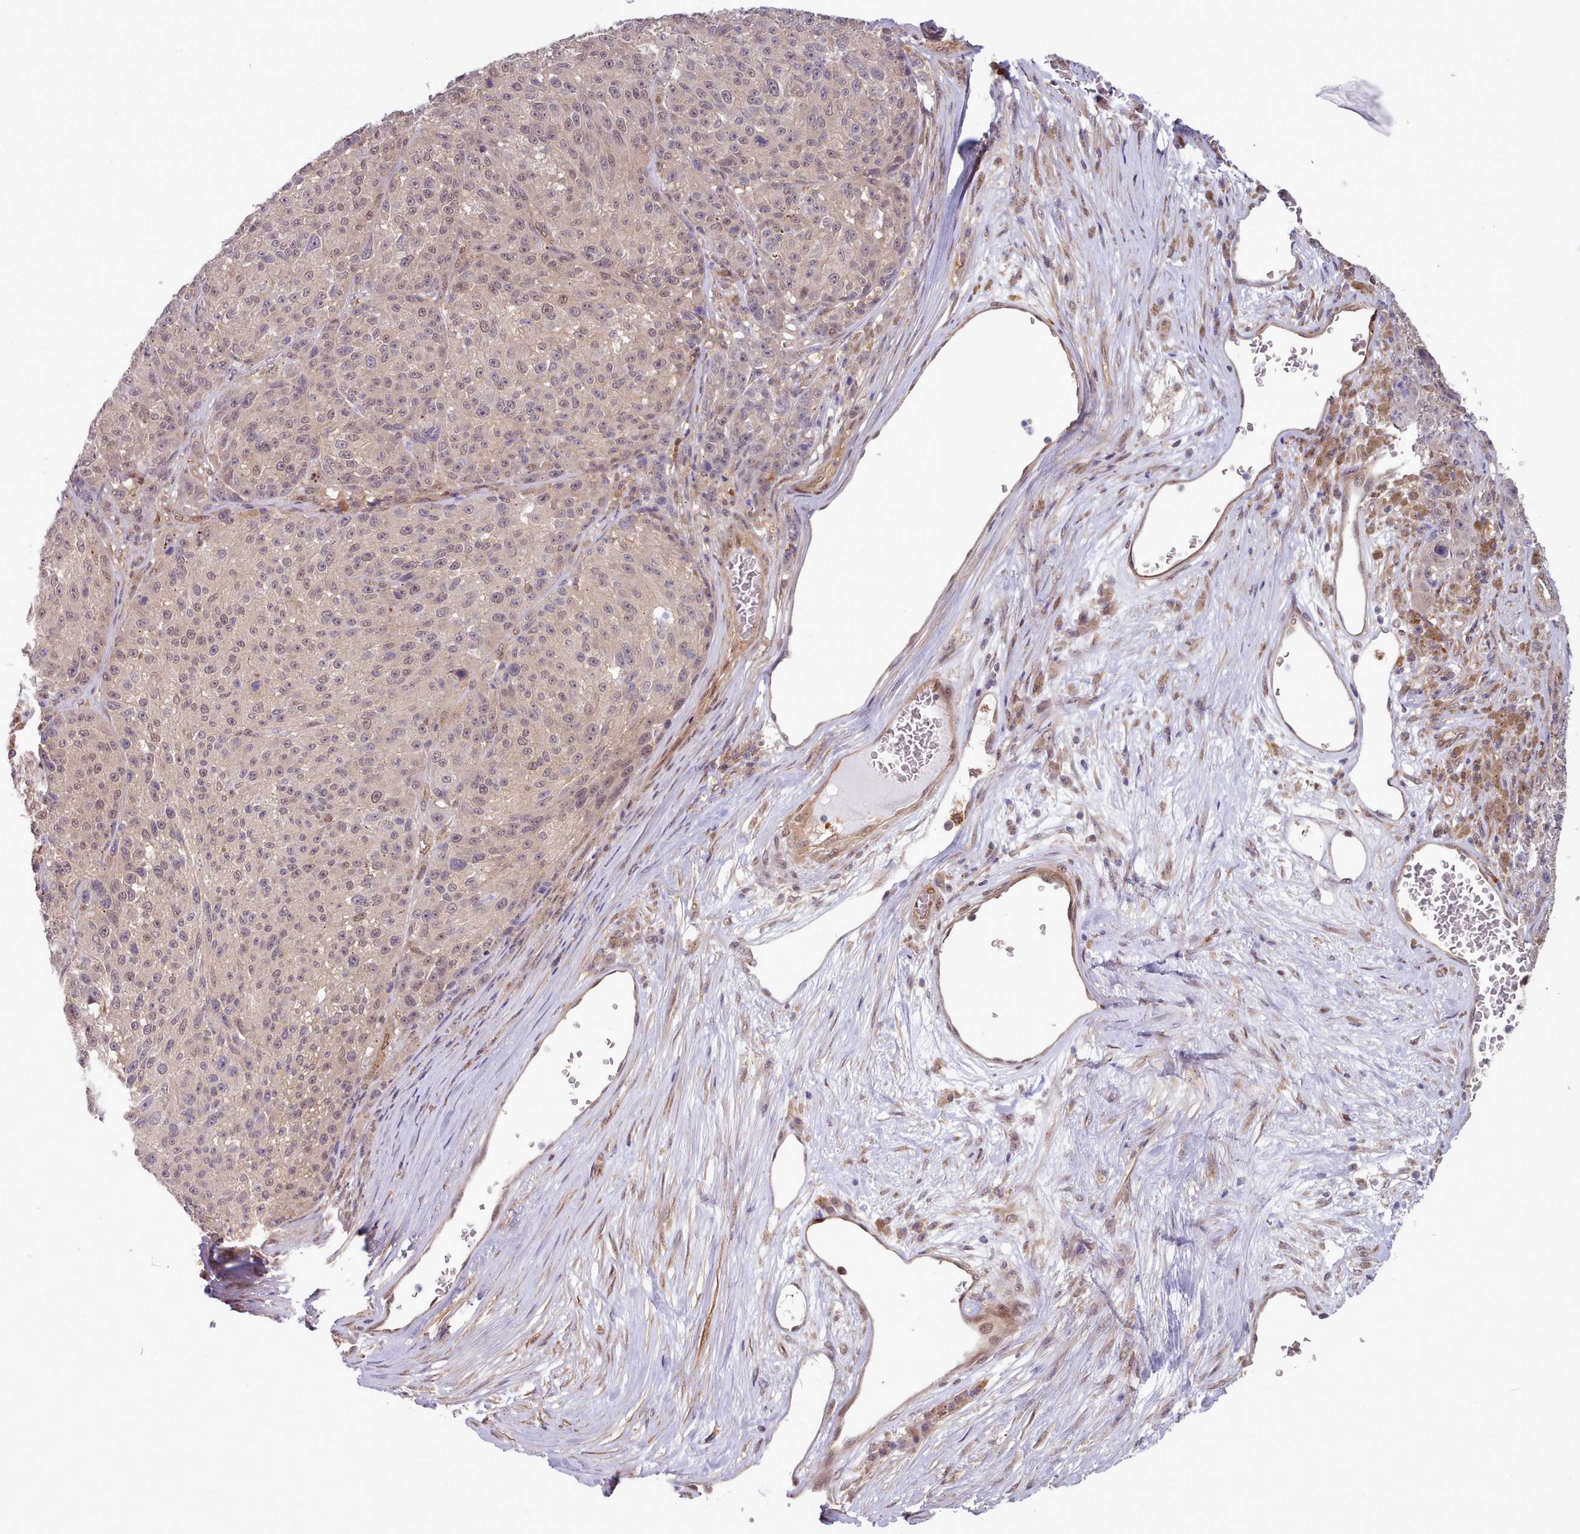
{"staining": {"intensity": "weak", "quantity": "<25%", "location": "nuclear"}, "tissue": "melanoma", "cell_type": "Tumor cells", "image_type": "cancer", "snomed": [{"axis": "morphology", "description": "Malignant melanoma, NOS"}, {"axis": "topography", "description": "Skin"}], "caption": "High power microscopy histopathology image of an immunohistochemistry (IHC) micrograph of melanoma, revealing no significant expression in tumor cells.", "gene": "CES3", "patient": {"sex": "male", "age": 53}}